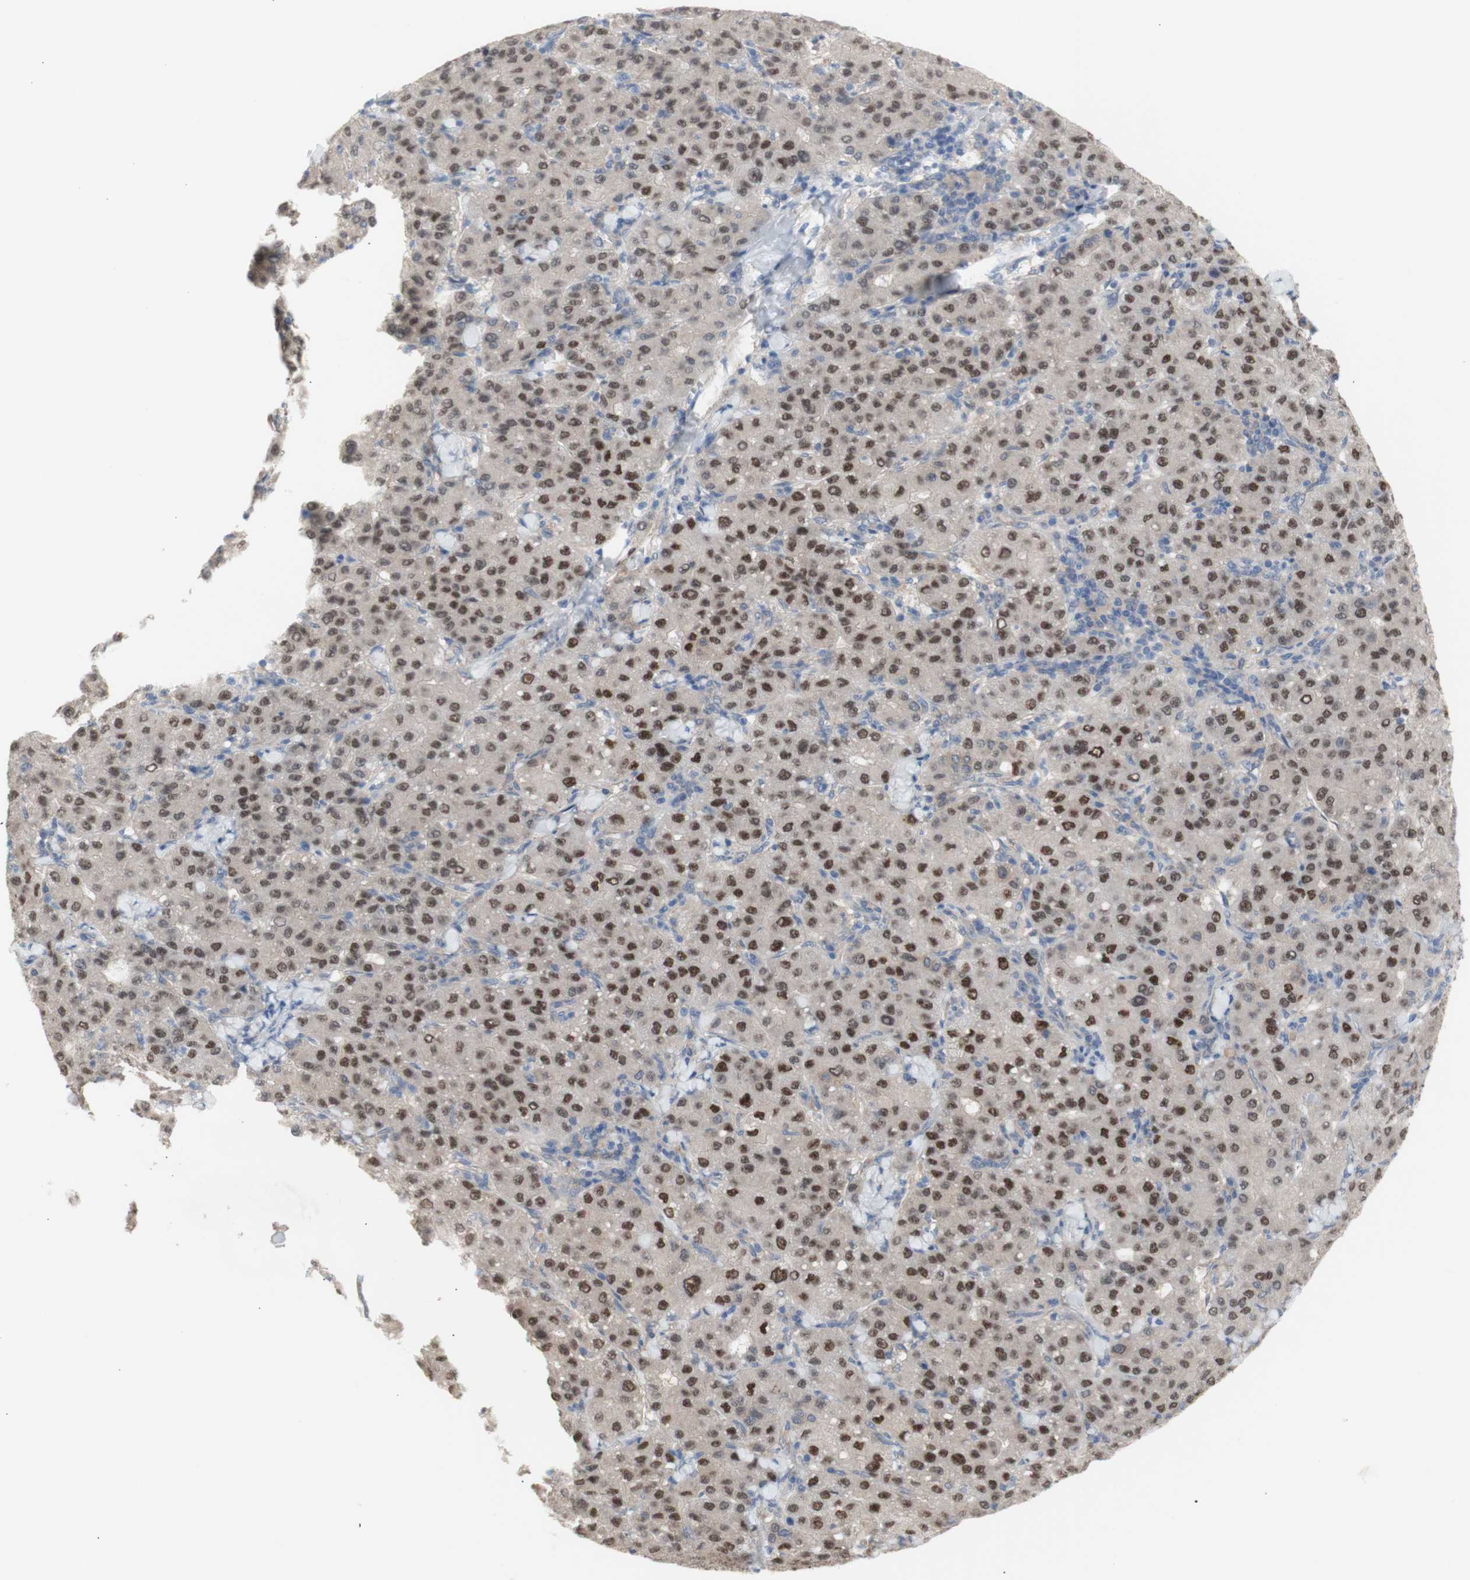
{"staining": {"intensity": "moderate", "quantity": ">75%", "location": "nuclear"}, "tissue": "liver cancer", "cell_type": "Tumor cells", "image_type": "cancer", "snomed": [{"axis": "morphology", "description": "Carcinoma, Hepatocellular, NOS"}, {"axis": "topography", "description": "Liver"}], "caption": "Tumor cells reveal medium levels of moderate nuclear staining in approximately >75% of cells in human liver cancer (hepatocellular carcinoma).", "gene": "PRMT5", "patient": {"sex": "male", "age": 65}}